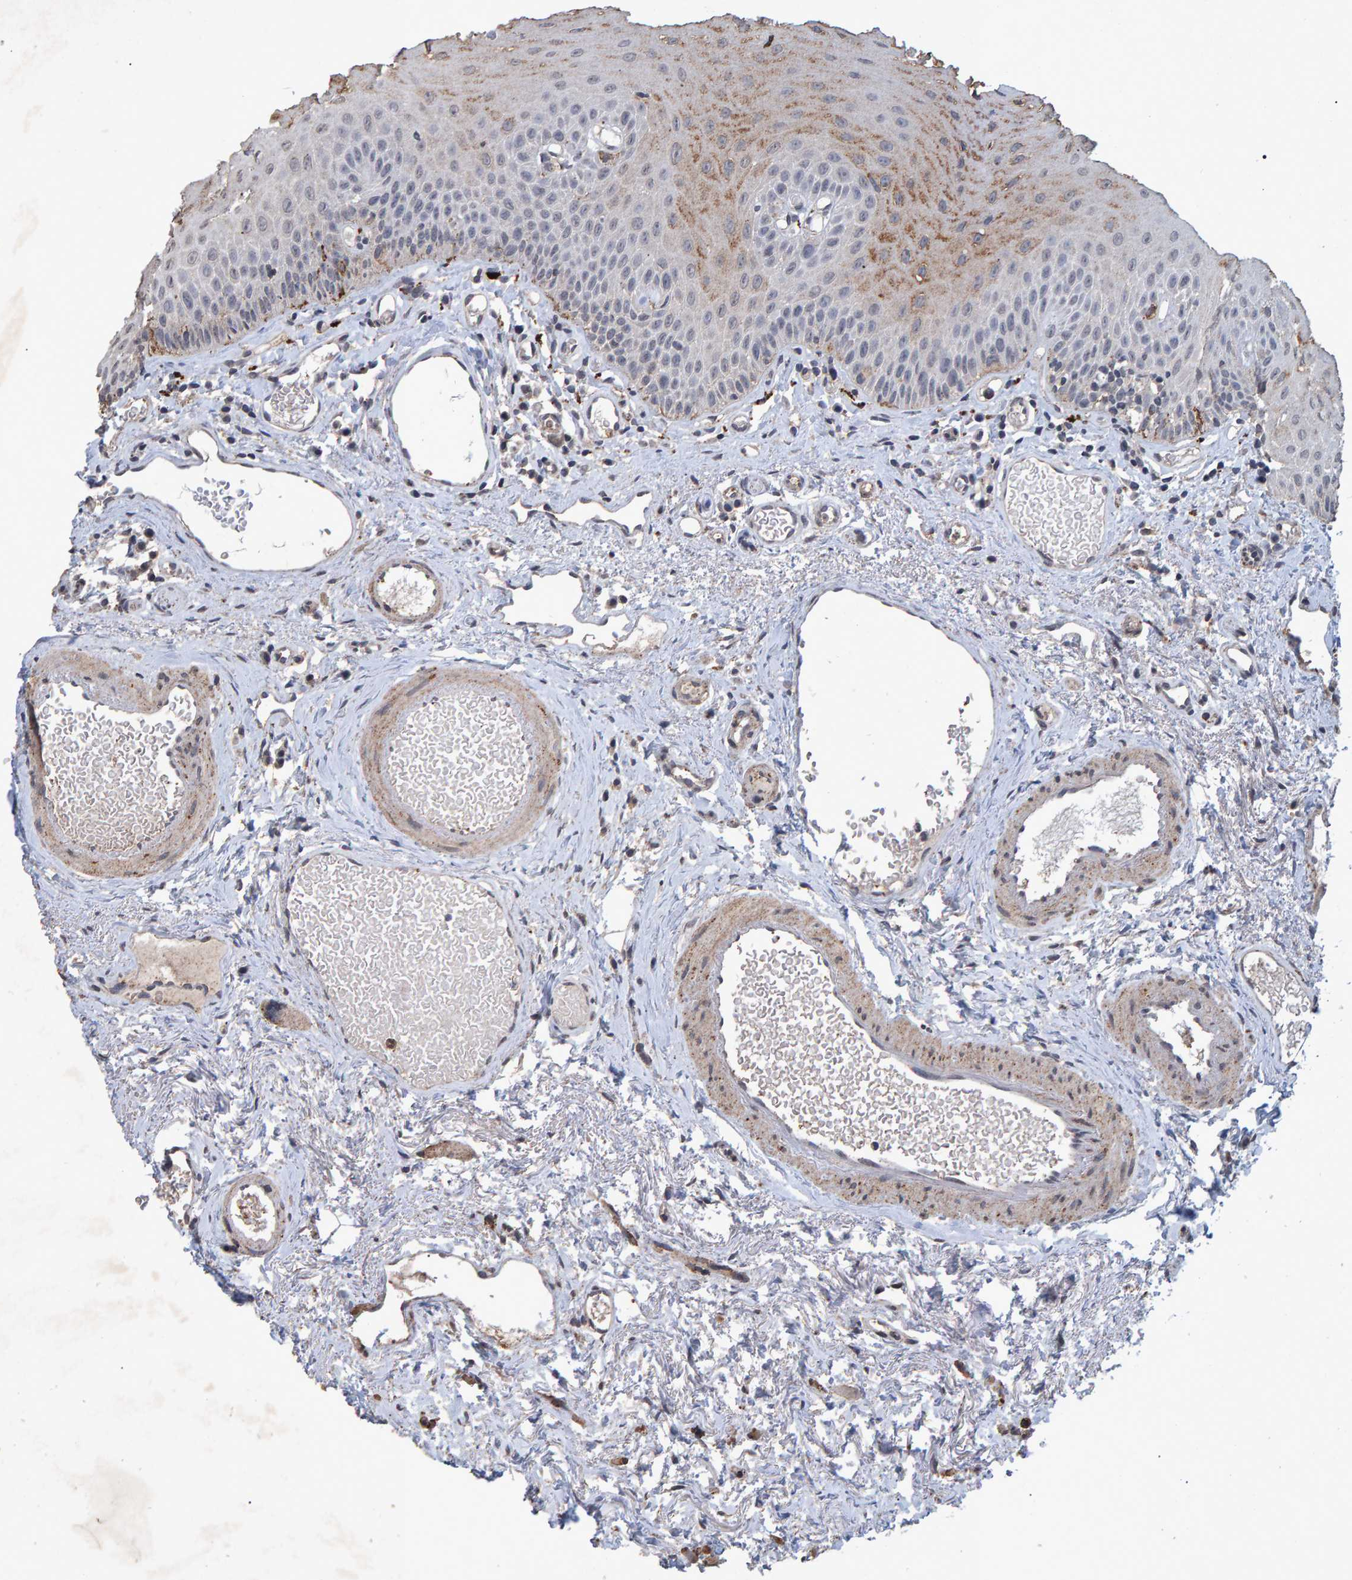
{"staining": {"intensity": "strong", "quantity": "<25%", "location": "cytoplasmic/membranous"}, "tissue": "oral mucosa", "cell_type": "Squamous epithelial cells", "image_type": "normal", "snomed": [{"axis": "morphology", "description": "Normal tissue, NOS"}, {"axis": "topography", "description": "Skeletal muscle"}, {"axis": "topography", "description": "Oral tissue"}, {"axis": "topography", "description": "Peripheral nerve tissue"}], "caption": "A brown stain labels strong cytoplasmic/membranous positivity of a protein in squamous epithelial cells of normal oral mucosa.", "gene": "GALC", "patient": {"sex": "female", "age": 84}}